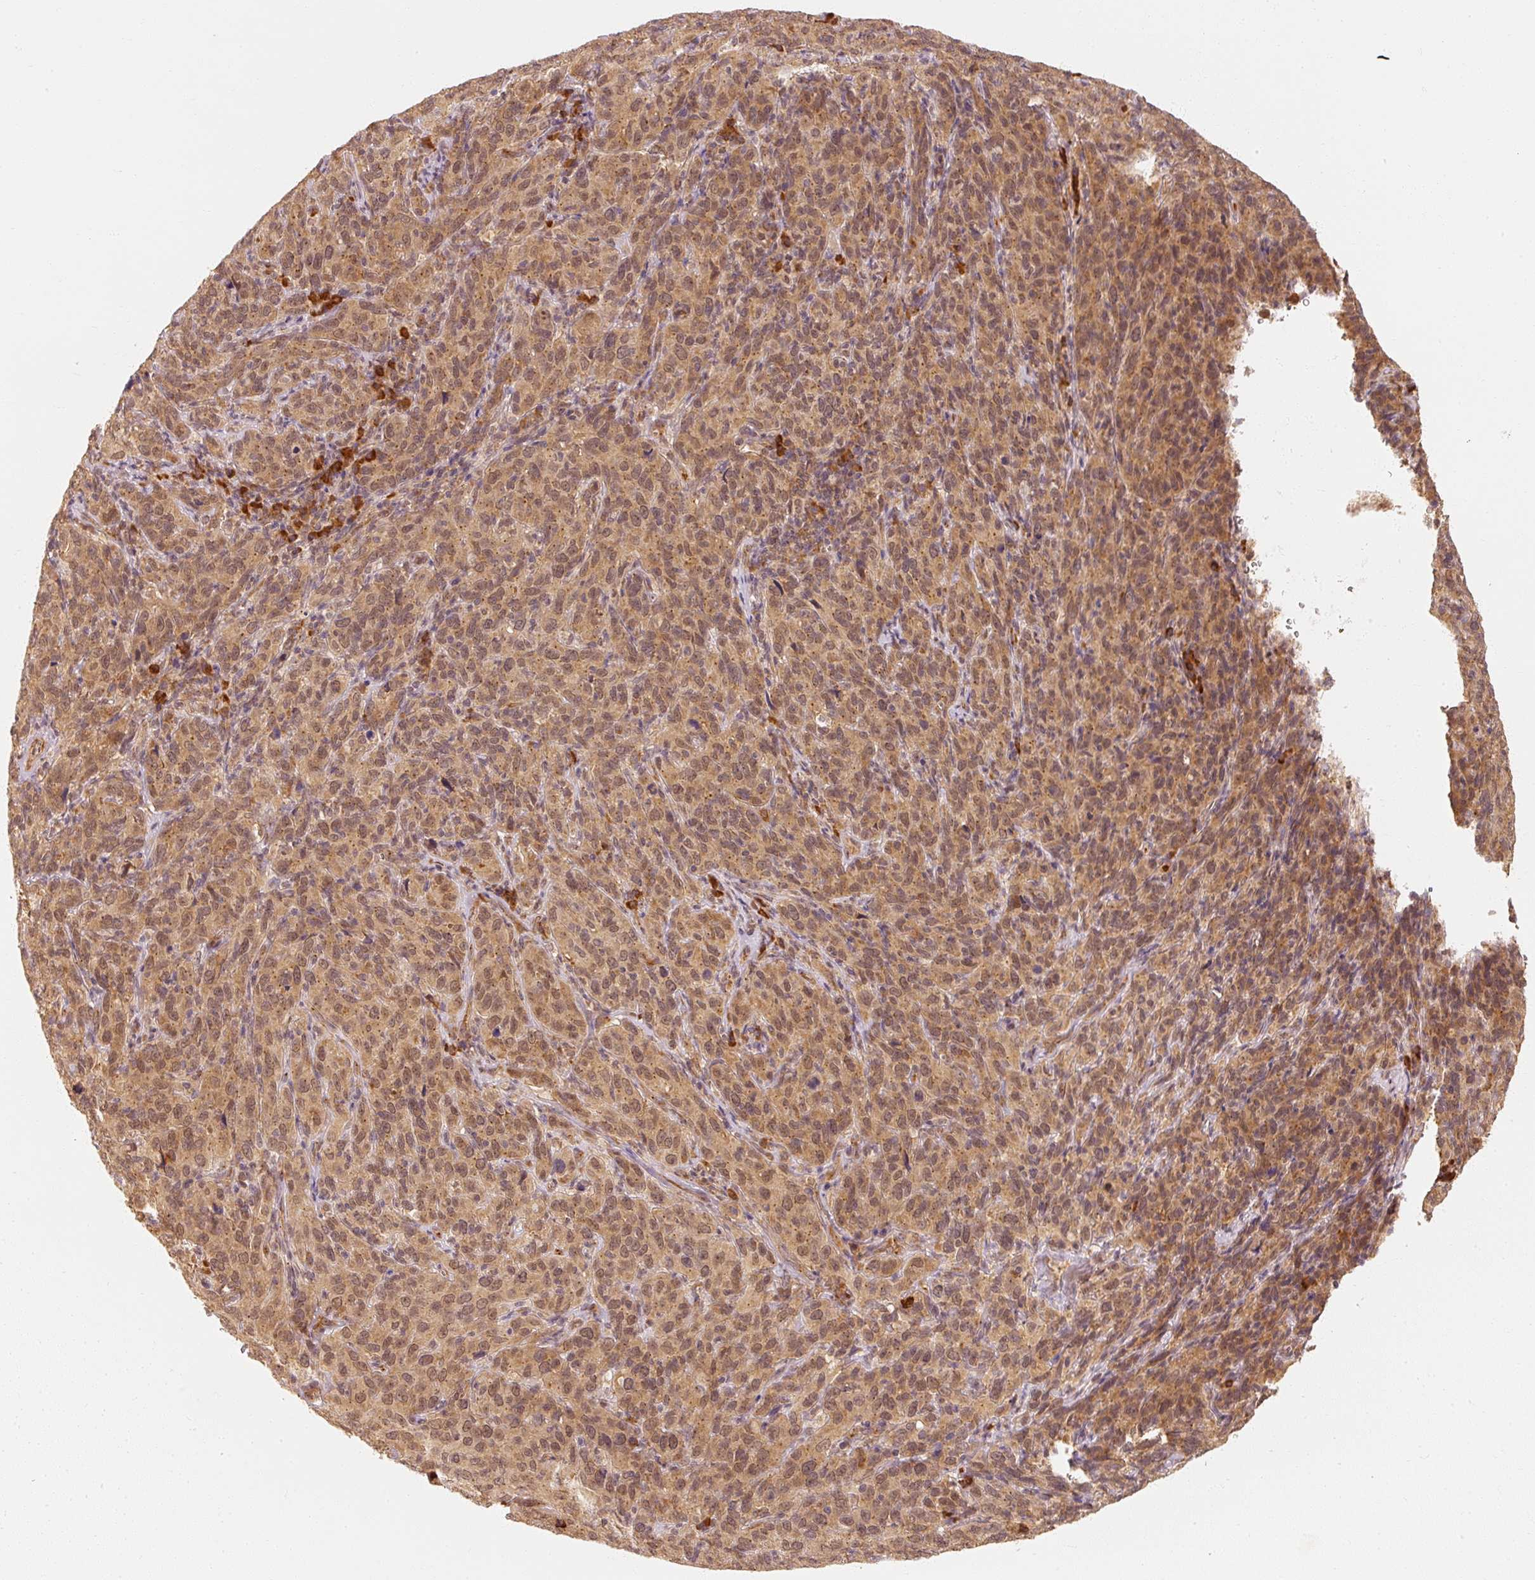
{"staining": {"intensity": "moderate", "quantity": ">75%", "location": "cytoplasmic/membranous"}, "tissue": "cervical cancer", "cell_type": "Tumor cells", "image_type": "cancer", "snomed": [{"axis": "morphology", "description": "Normal tissue, NOS"}, {"axis": "morphology", "description": "Squamous cell carcinoma, NOS"}, {"axis": "topography", "description": "Cervix"}], "caption": "Tumor cells reveal moderate cytoplasmic/membranous staining in about >75% of cells in cervical cancer (squamous cell carcinoma).", "gene": "EEF1A2", "patient": {"sex": "female", "age": 51}}